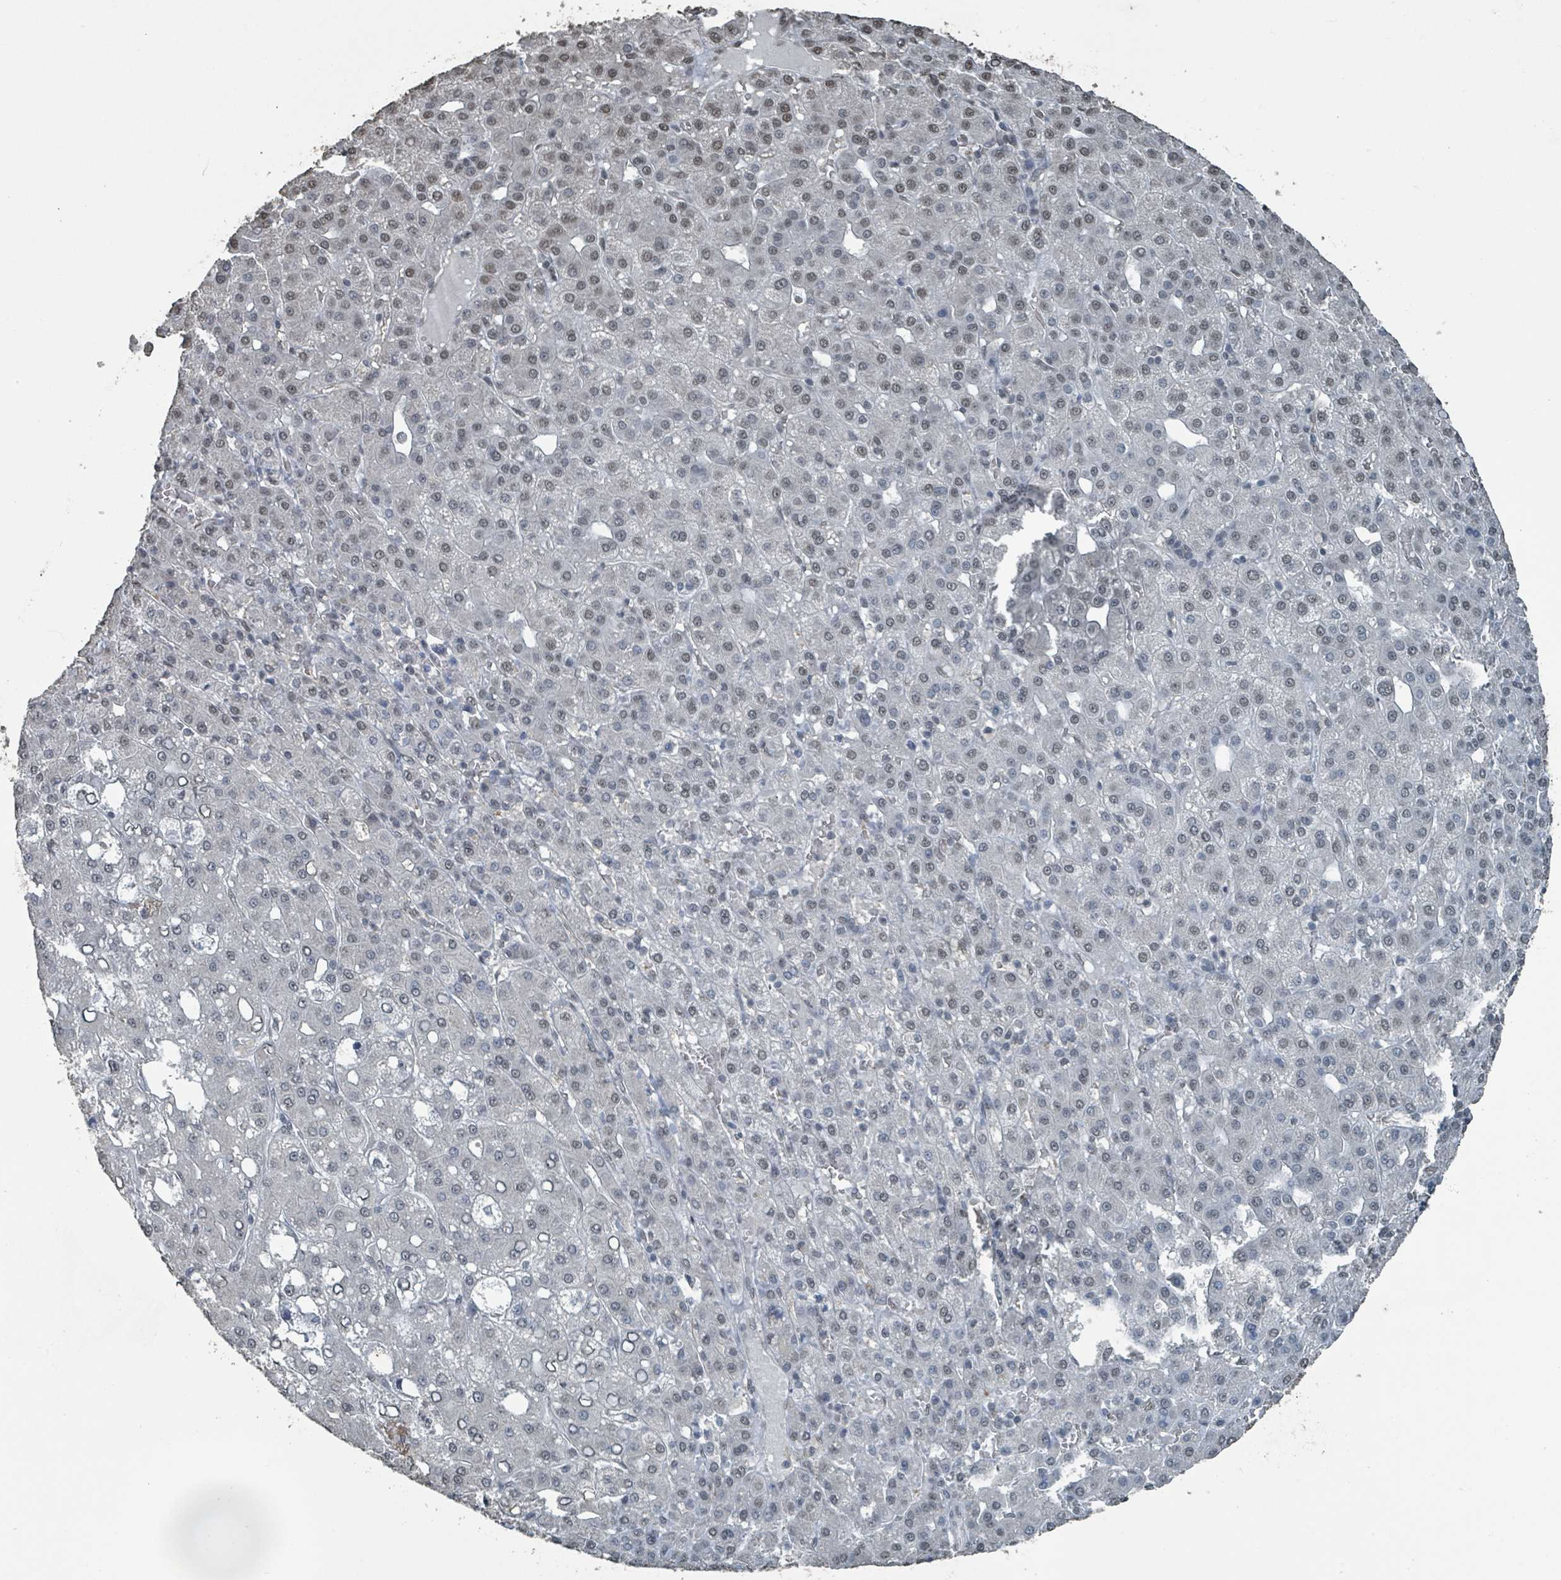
{"staining": {"intensity": "weak", "quantity": "25%-75%", "location": "nuclear"}, "tissue": "liver cancer", "cell_type": "Tumor cells", "image_type": "cancer", "snomed": [{"axis": "morphology", "description": "Carcinoma, Hepatocellular, NOS"}, {"axis": "topography", "description": "Liver"}], "caption": "Human hepatocellular carcinoma (liver) stained with a brown dye displays weak nuclear positive staining in approximately 25%-75% of tumor cells.", "gene": "PHIP", "patient": {"sex": "male", "age": 65}}